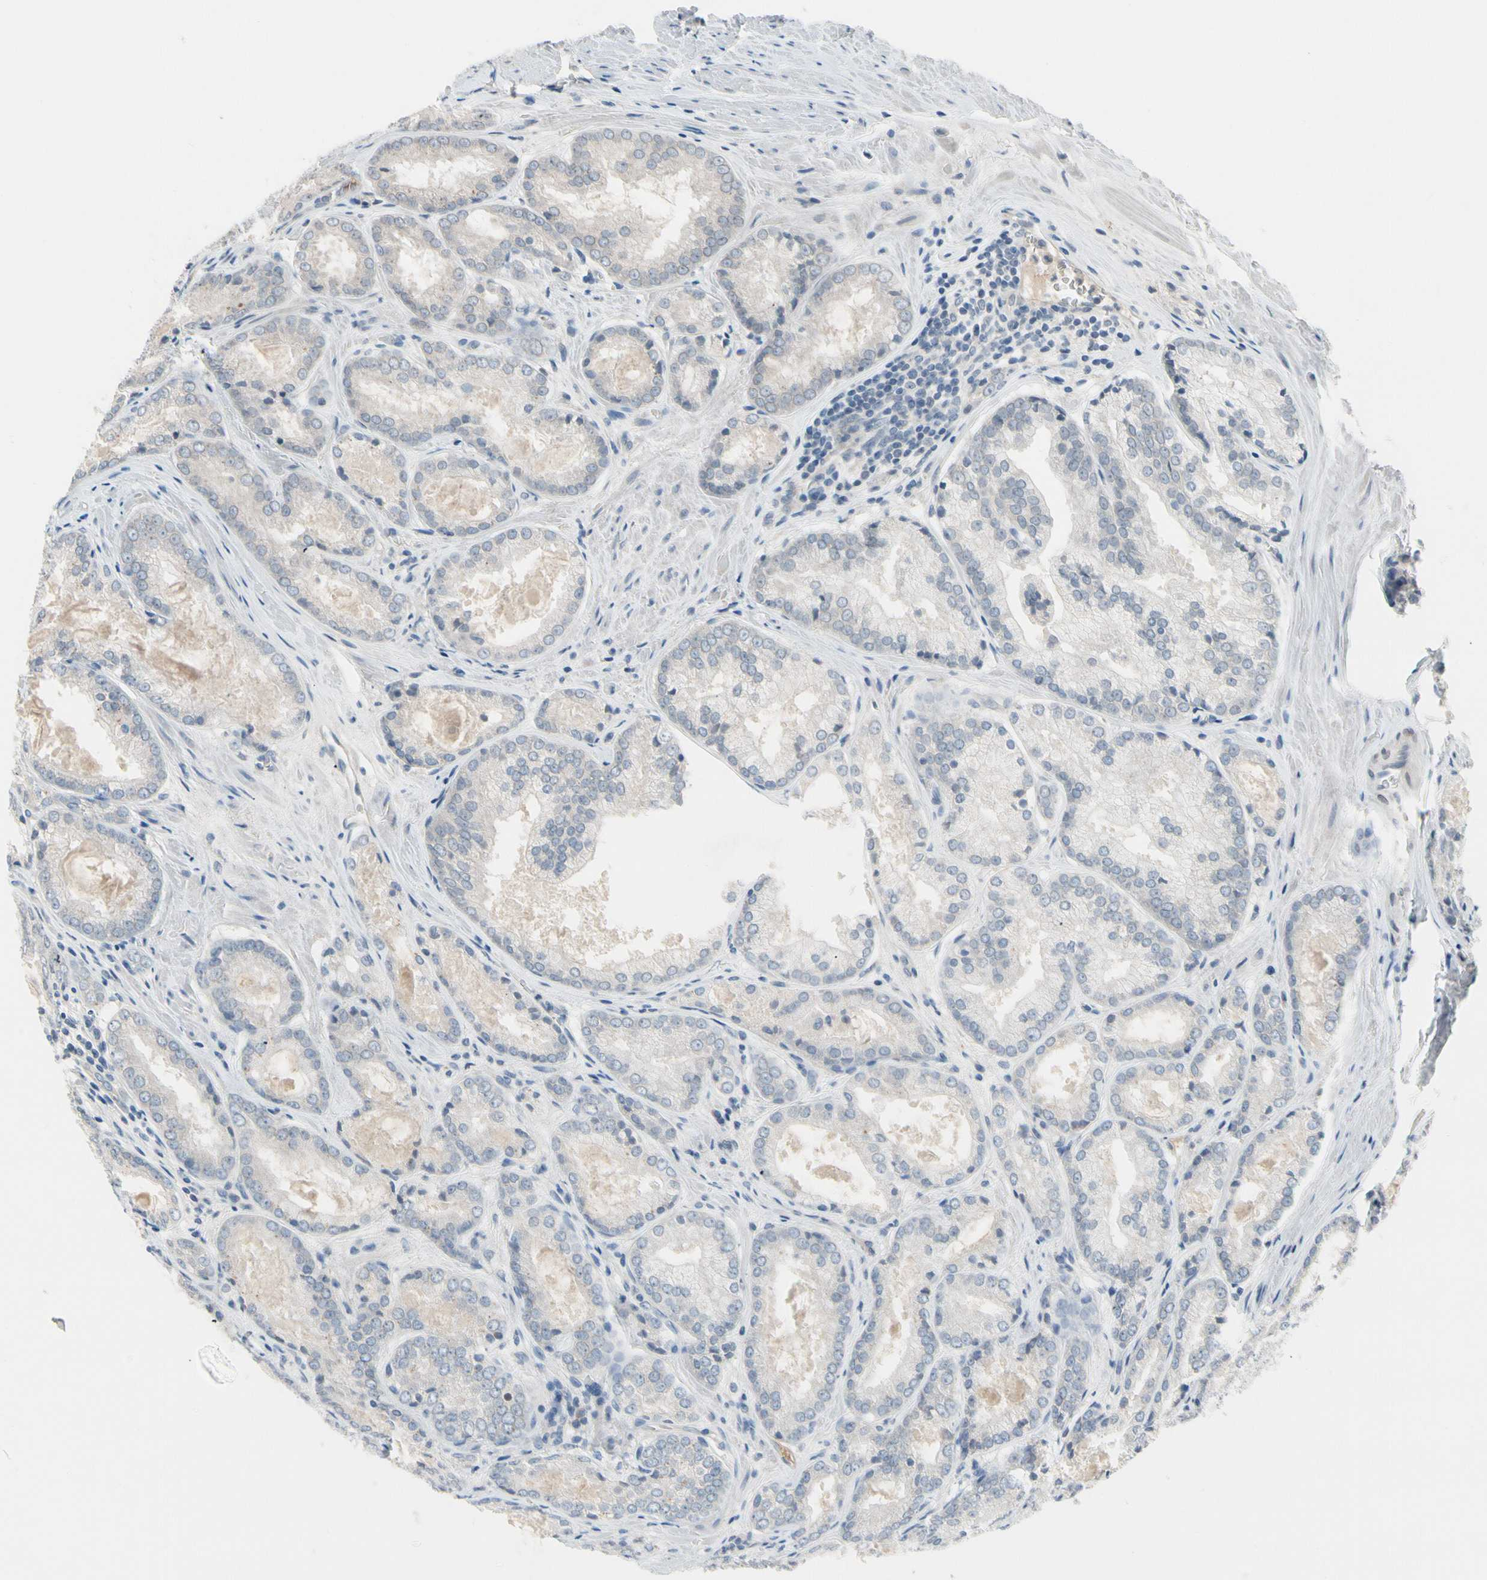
{"staining": {"intensity": "weak", "quantity": "<25%", "location": "cytoplasmic/membranous"}, "tissue": "prostate cancer", "cell_type": "Tumor cells", "image_type": "cancer", "snomed": [{"axis": "morphology", "description": "Adenocarcinoma, Low grade"}, {"axis": "topography", "description": "Prostate"}], "caption": "An immunohistochemistry (IHC) photomicrograph of prostate adenocarcinoma (low-grade) is shown. There is no staining in tumor cells of prostate adenocarcinoma (low-grade). Brightfield microscopy of IHC stained with DAB (3,3'-diaminobenzidine) (brown) and hematoxylin (blue), captured at high magnification.", "gene": "CNDP1", "patient": {"sex": "male", "age": 64}}